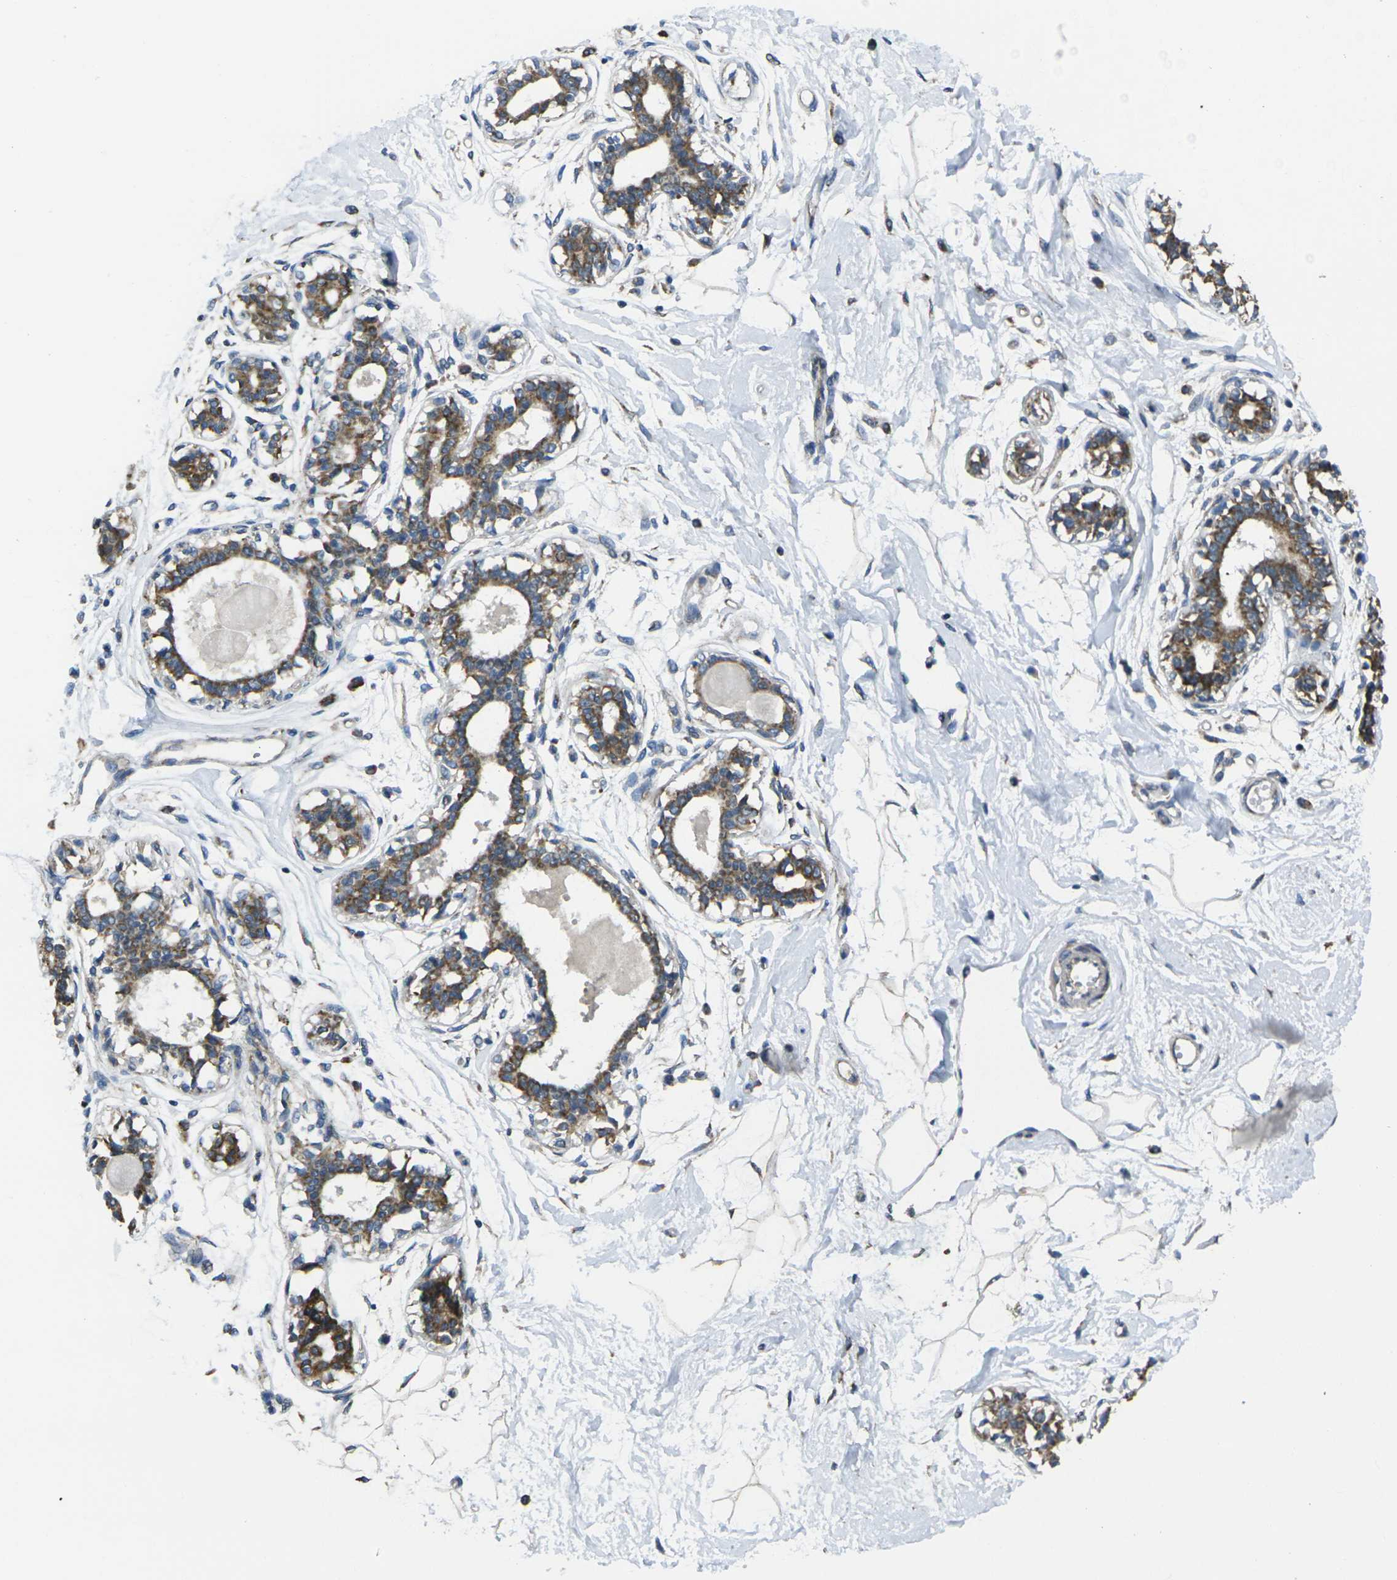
{"staining": {"intensity": "weak", "quantity": ">75%", "location": "cytoplasmic/membranous"}, "tissue": "breast", "cell_type": "Adipocytes", "image_type": "normal", "snomed": [{"axis": "morphology", "description": "Normal tissue, NOS"}, {"axis": "topography", "description": "Breast"}], "caption": "Protein expression analysis of benign breast reveals weak cytoplasmic/membranous positivity in approximately >75% of adipocytes.", "gene": "TMEM120B", "patient": {"sex": "female", "age": 45}}